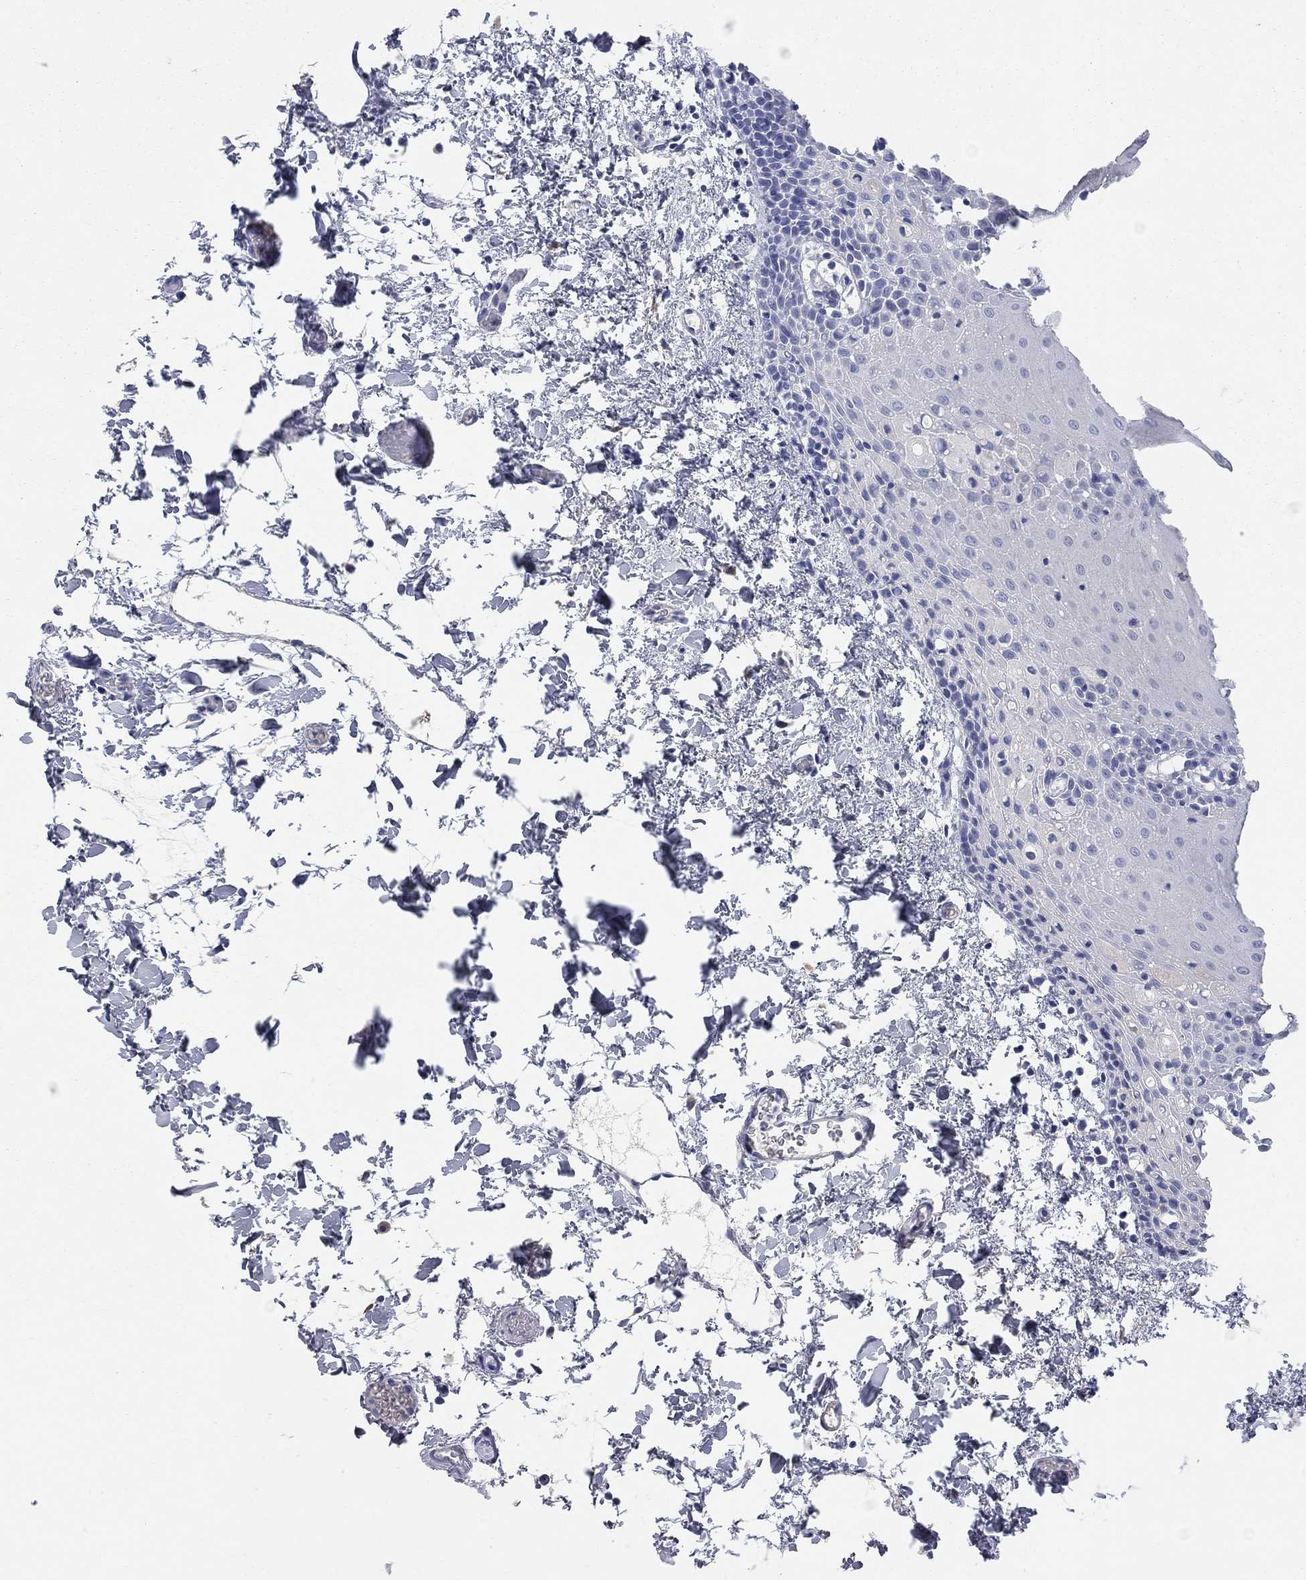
{"staining": {"intensity": "negative", "quantity": "none", "location": "none"}, "tissue": "oral mucosa", "cell_type": "Squamous epithelial cells", "image_type": "normal", "snomed": [{"axis": "morphology", "description": "Normal tissue, NOS"}, {"axis": "topography", "description": "Oral tissue"}], "caption": "DAB (3,3'-diaminobenzidine) immunohistochemical staining of normal human oral mucosa displays no significant expression in squamous epithelial cells. Brightfield microscopy of immunohistochemistry (IHC) stained with DAB (brown) and hematoxylin (blue), captured at high magnification.", "gene": "AOX1", "patient": {"sex": "male", "age": 81}}